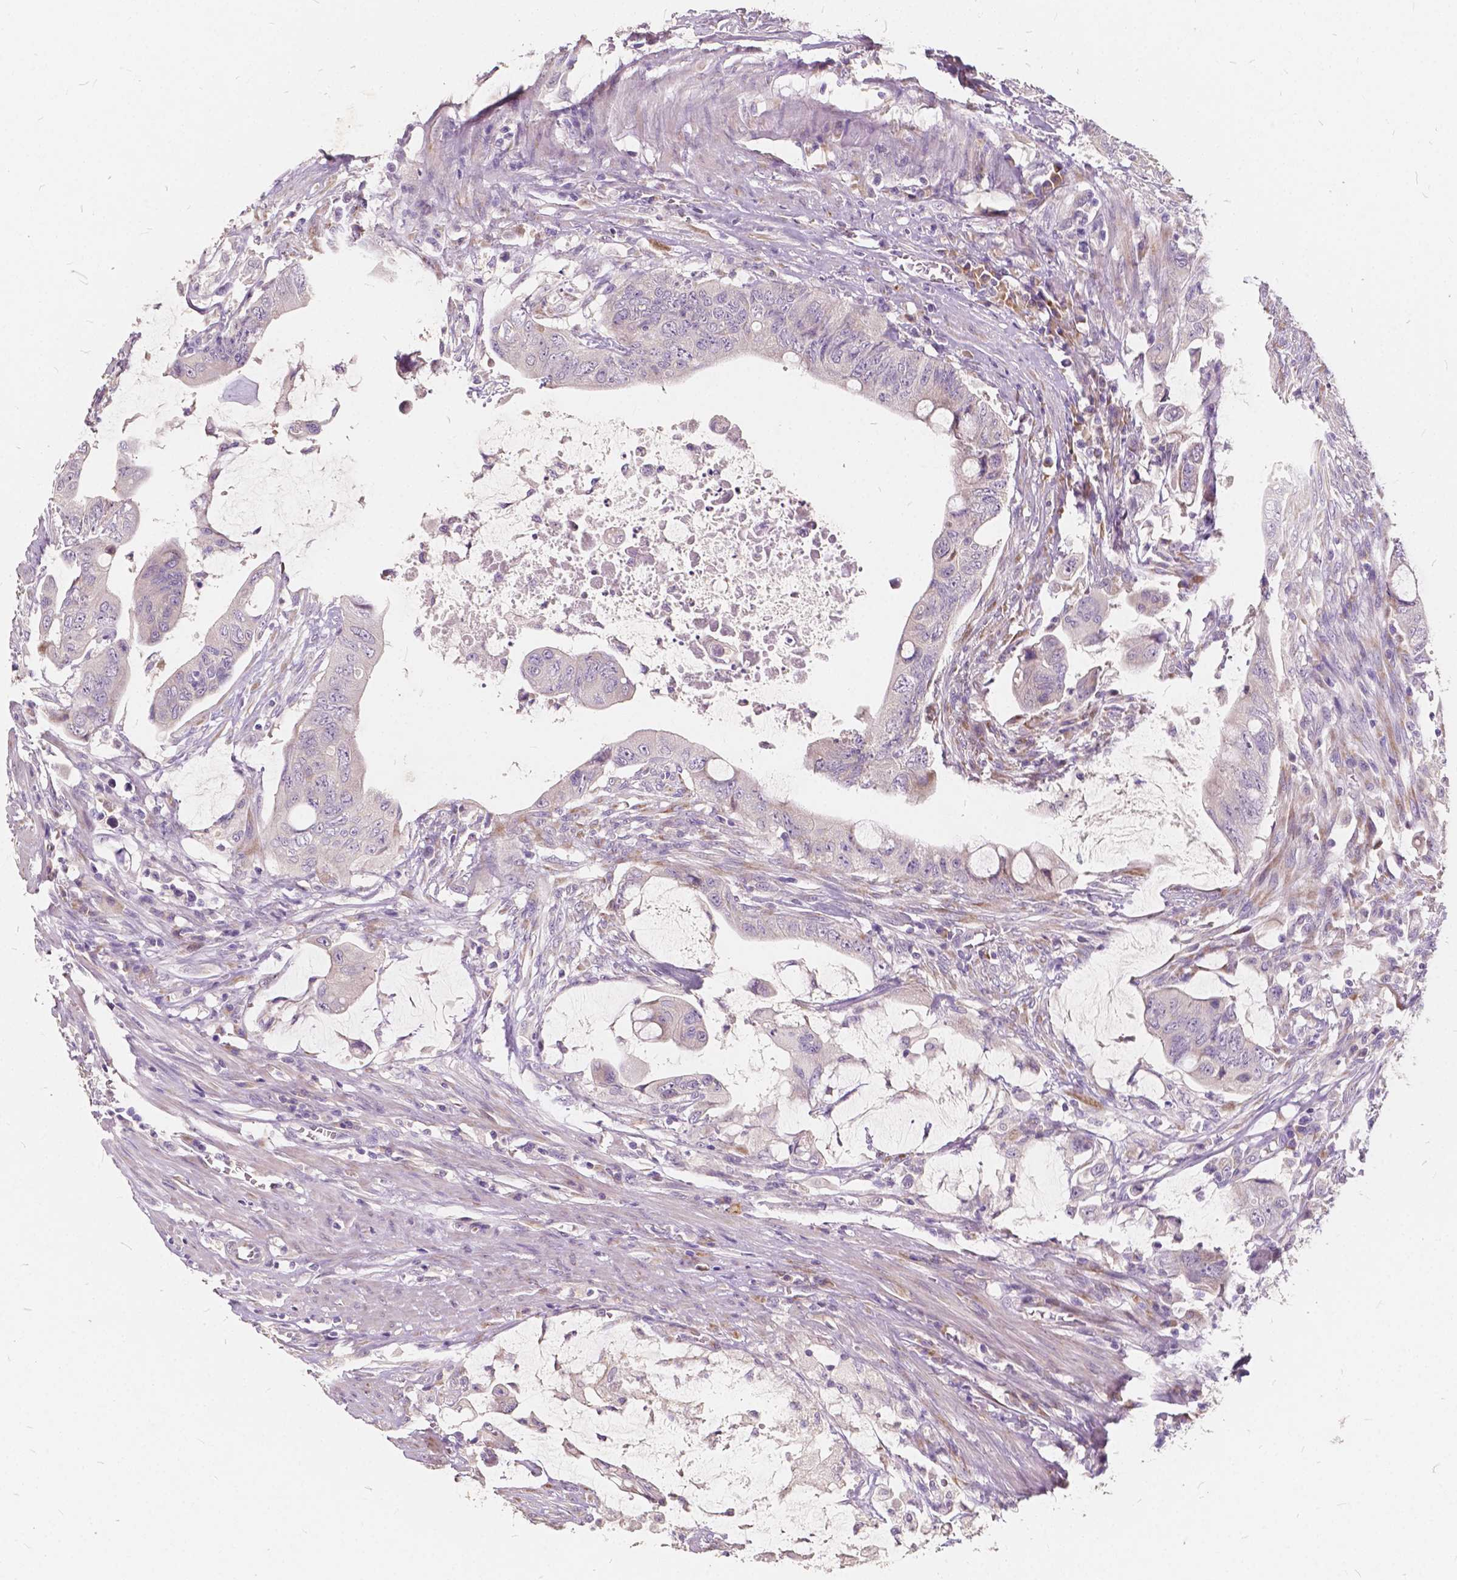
{"staining": {"intensity": "negative", "quantity": "none", "location": "none"}, "tissue": "colorectal cancer", "cell_type": "Tumor cells", "image_type": "cancer", "snomed": [{"axis": "morphology", "description": "Adenocarcinoma, NOS"}, {"axis": "topography", "description": "Colon"}], "caption": "Immunohistochemistry (IHC) of colorectal cancer (adenocarcinoma) shows no staining in tumor cells.", "gene": "SLC7A8", "patient": {"sex": "male", "age": 57}}